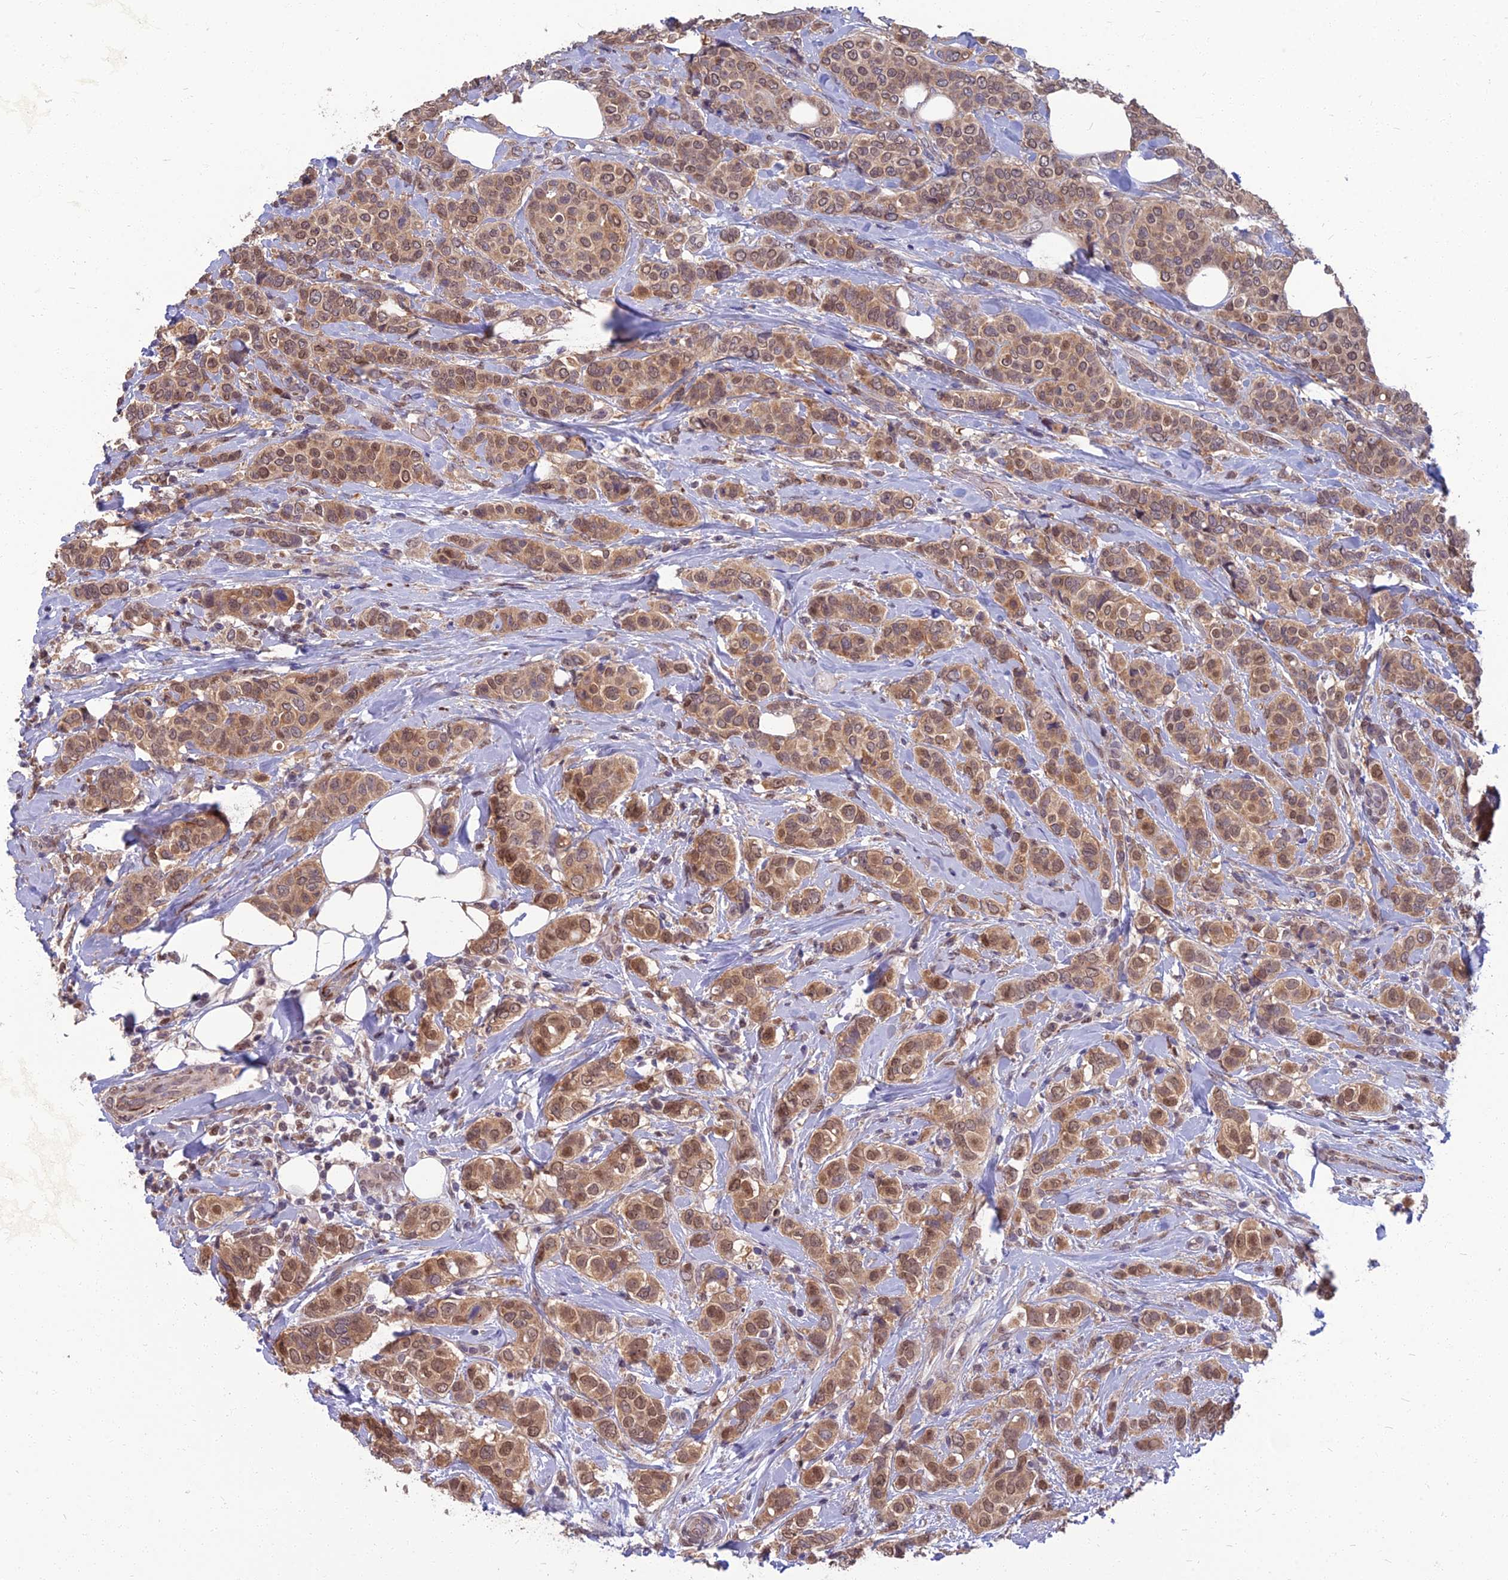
{"staining": {"intensity": "moderate", "quantity": ">75%", "location": "cytoplasmic/membranous,nuclear"}, "tissue": "breast cancer", "cell_type": "Tumor cells", "image_type": "cancer", "snomed": [{"axis": "morphology", "description": "Lobular carcinoma"}, {"axis": "topography", "description": "Breast"}], "caption": "This is a micrograph of immunohistochemistry (IHC) staining of breast cancer, which shows moderate positivity in the cytoplasmic/membranous and nuclear of tumor cells.", "gene": "NR4A3", "patient": {"sex": "female", "age": 51}}